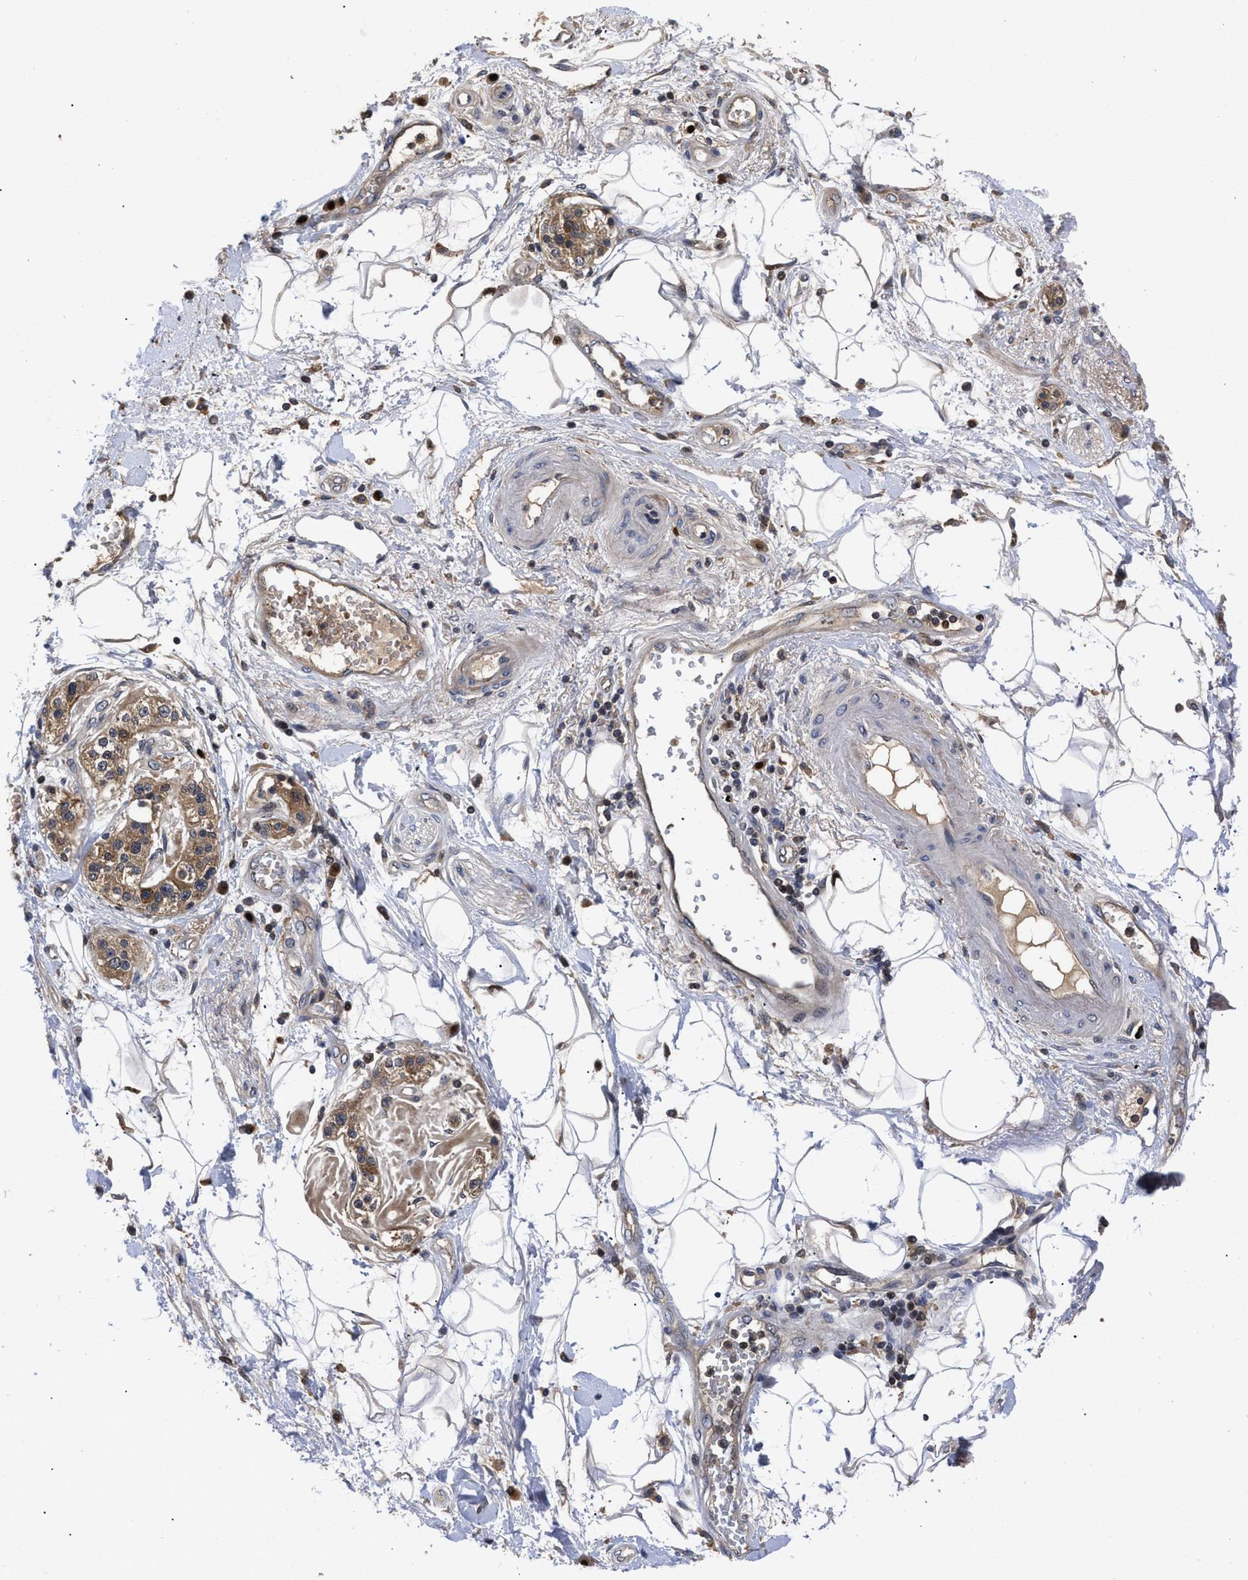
{"staining": {"intensity": "moderate", "quantity": "25%-75%", "location": "cytoplasmic/membranous"}, "tissue": "adipose tissue", "cell_type": "Adipocytes", "image_type": "normal", "snomed": [{"axis": "morphology", "description": "Normal tissue, NOS"}, {"axis": "morphology", "description": "Adenocarcinoma, NOS"}, {"axis": "topography", "description": "Duodenum"}, {"axis": "topography", "description": "Peripheral nerve tissue"}], "caption": "Immunohistochemical staining of benign adipose tissue demonstrates 25%-75% levels of moderate cytoplasmic/membranous protein staining in about 25%-75% of adipocytes.", "gene": "FAM200A", "patient": {"sex": "female", "age": 60}}